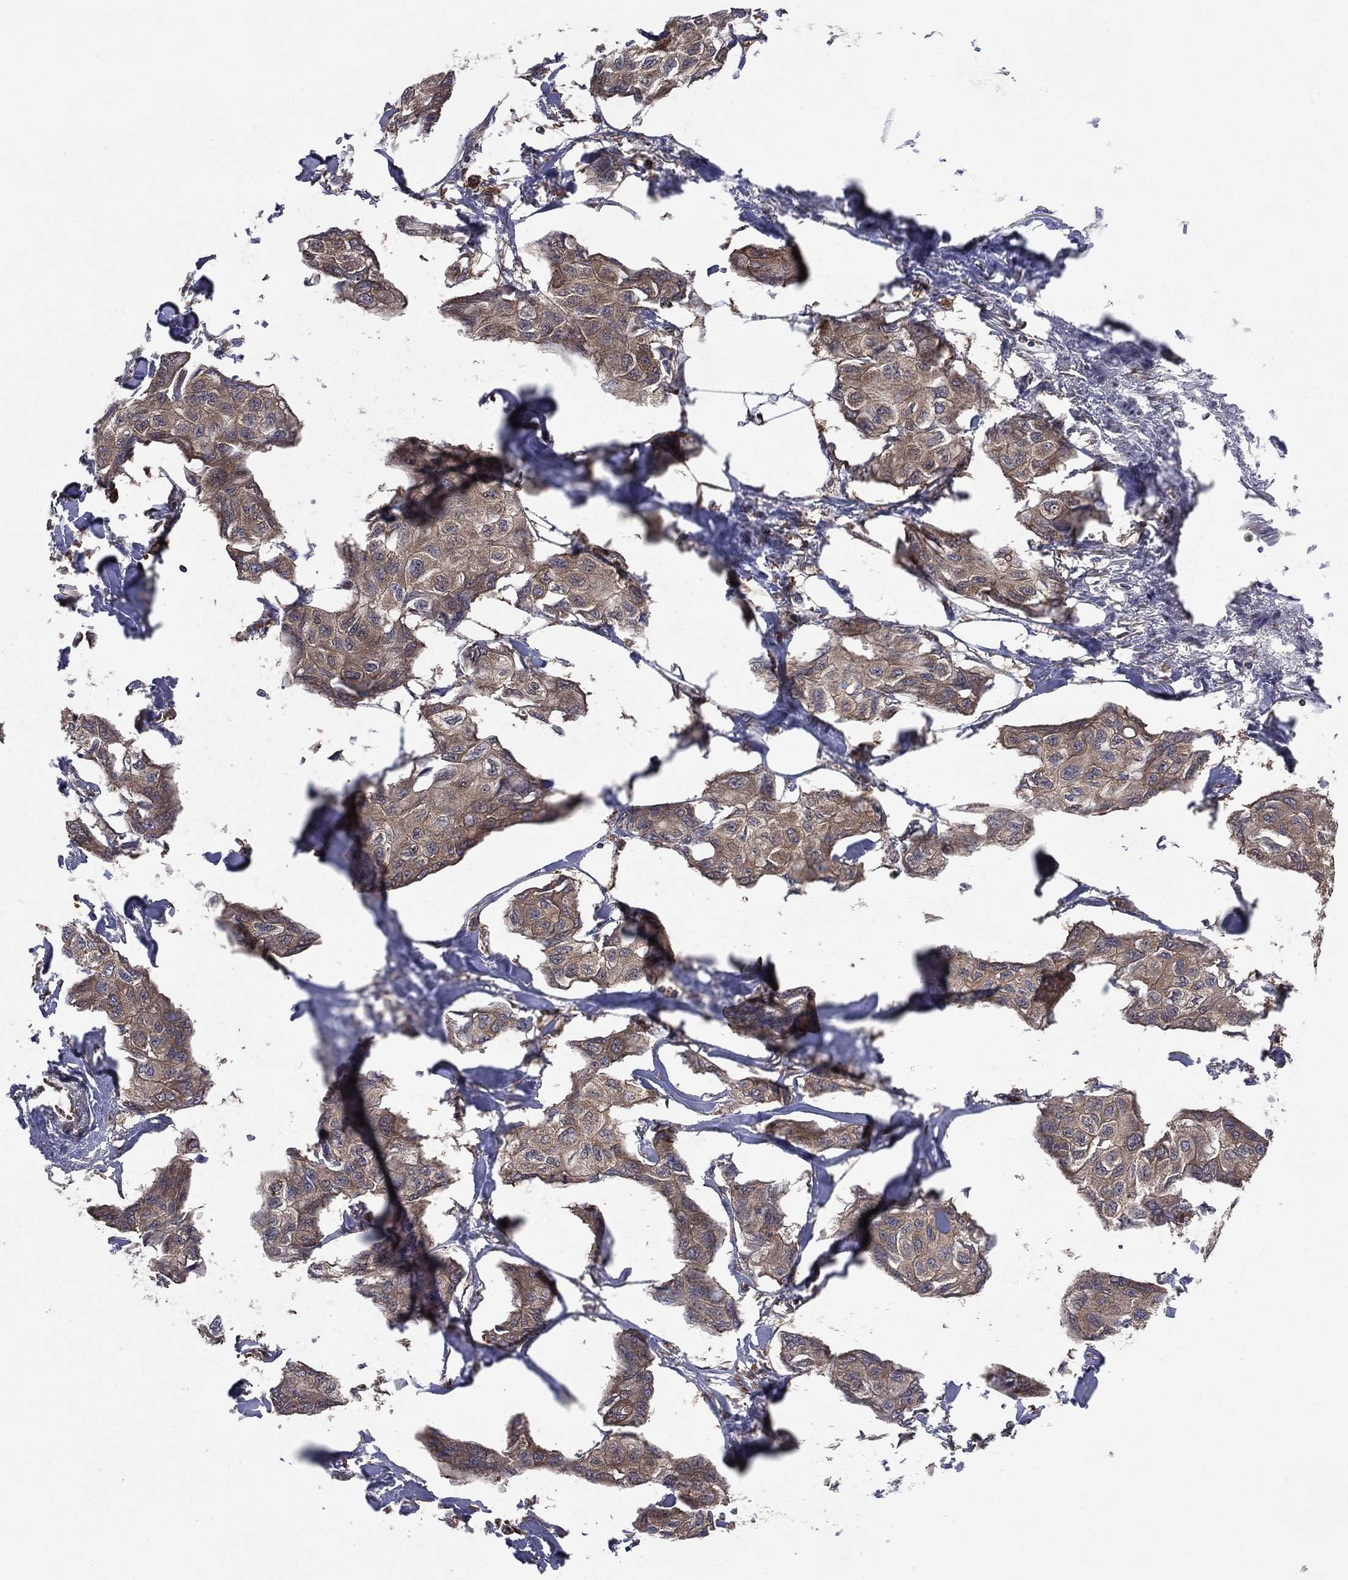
{"staining": {"intensity": "weak", "quantity": ">75%", "location": "cytoplasmic/membranous"}, "tissue": "breast cancer", "cell_type": "Tumor cells", "image_type": "cancer", "snomed": [{"axis": "morphology", "description": "Duct carcinoma"}, {"axis": "topography", "description": "Breast"}], "caption": "Immunohistochemistry (IHC) photomicrograph of breast infiltrating ductal carcinoma stained for a protein (brown), which displays low levels of weak cytoplasmic/membranous expression in approximately >75% of tumor cells.", "gene": "C2orf76", "patient": {"sex": "female", "age": 80}}